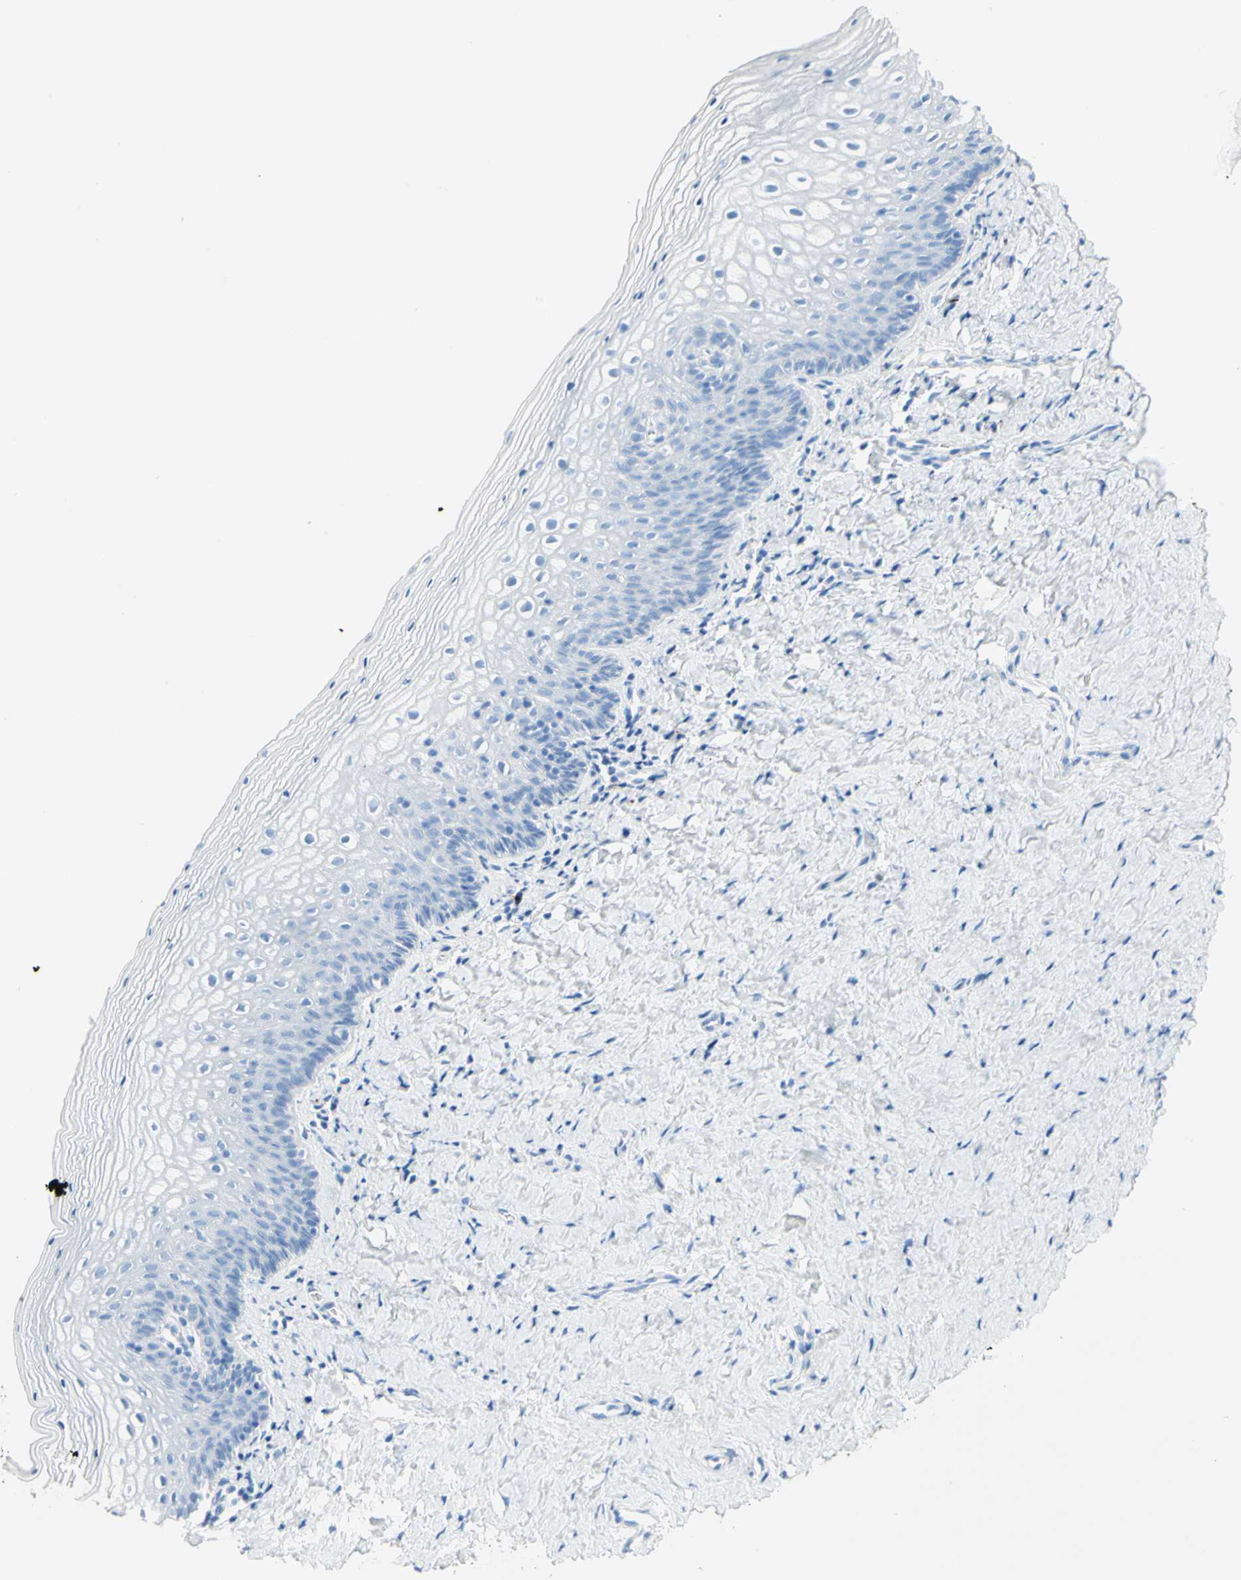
{"staining": {"intensity": "negative", "quantity": "none", "location": "none"}, "tissue": "vagina", "cell_type": "Squamous epithelial cells", "image_type": "normal", "snomed": [{"axis": "morphology", "description": "Normal tissue, NOS"}, {"axis": "topography", "description": "Vagina"}], "caption": "There is no significant positivity in squamous epithelial cells of vagina. (Brightfield microscopy of DAB IHC at high magnification).", "gene": "IL6ST", "patient": {"sex": "female", "age": 46}}